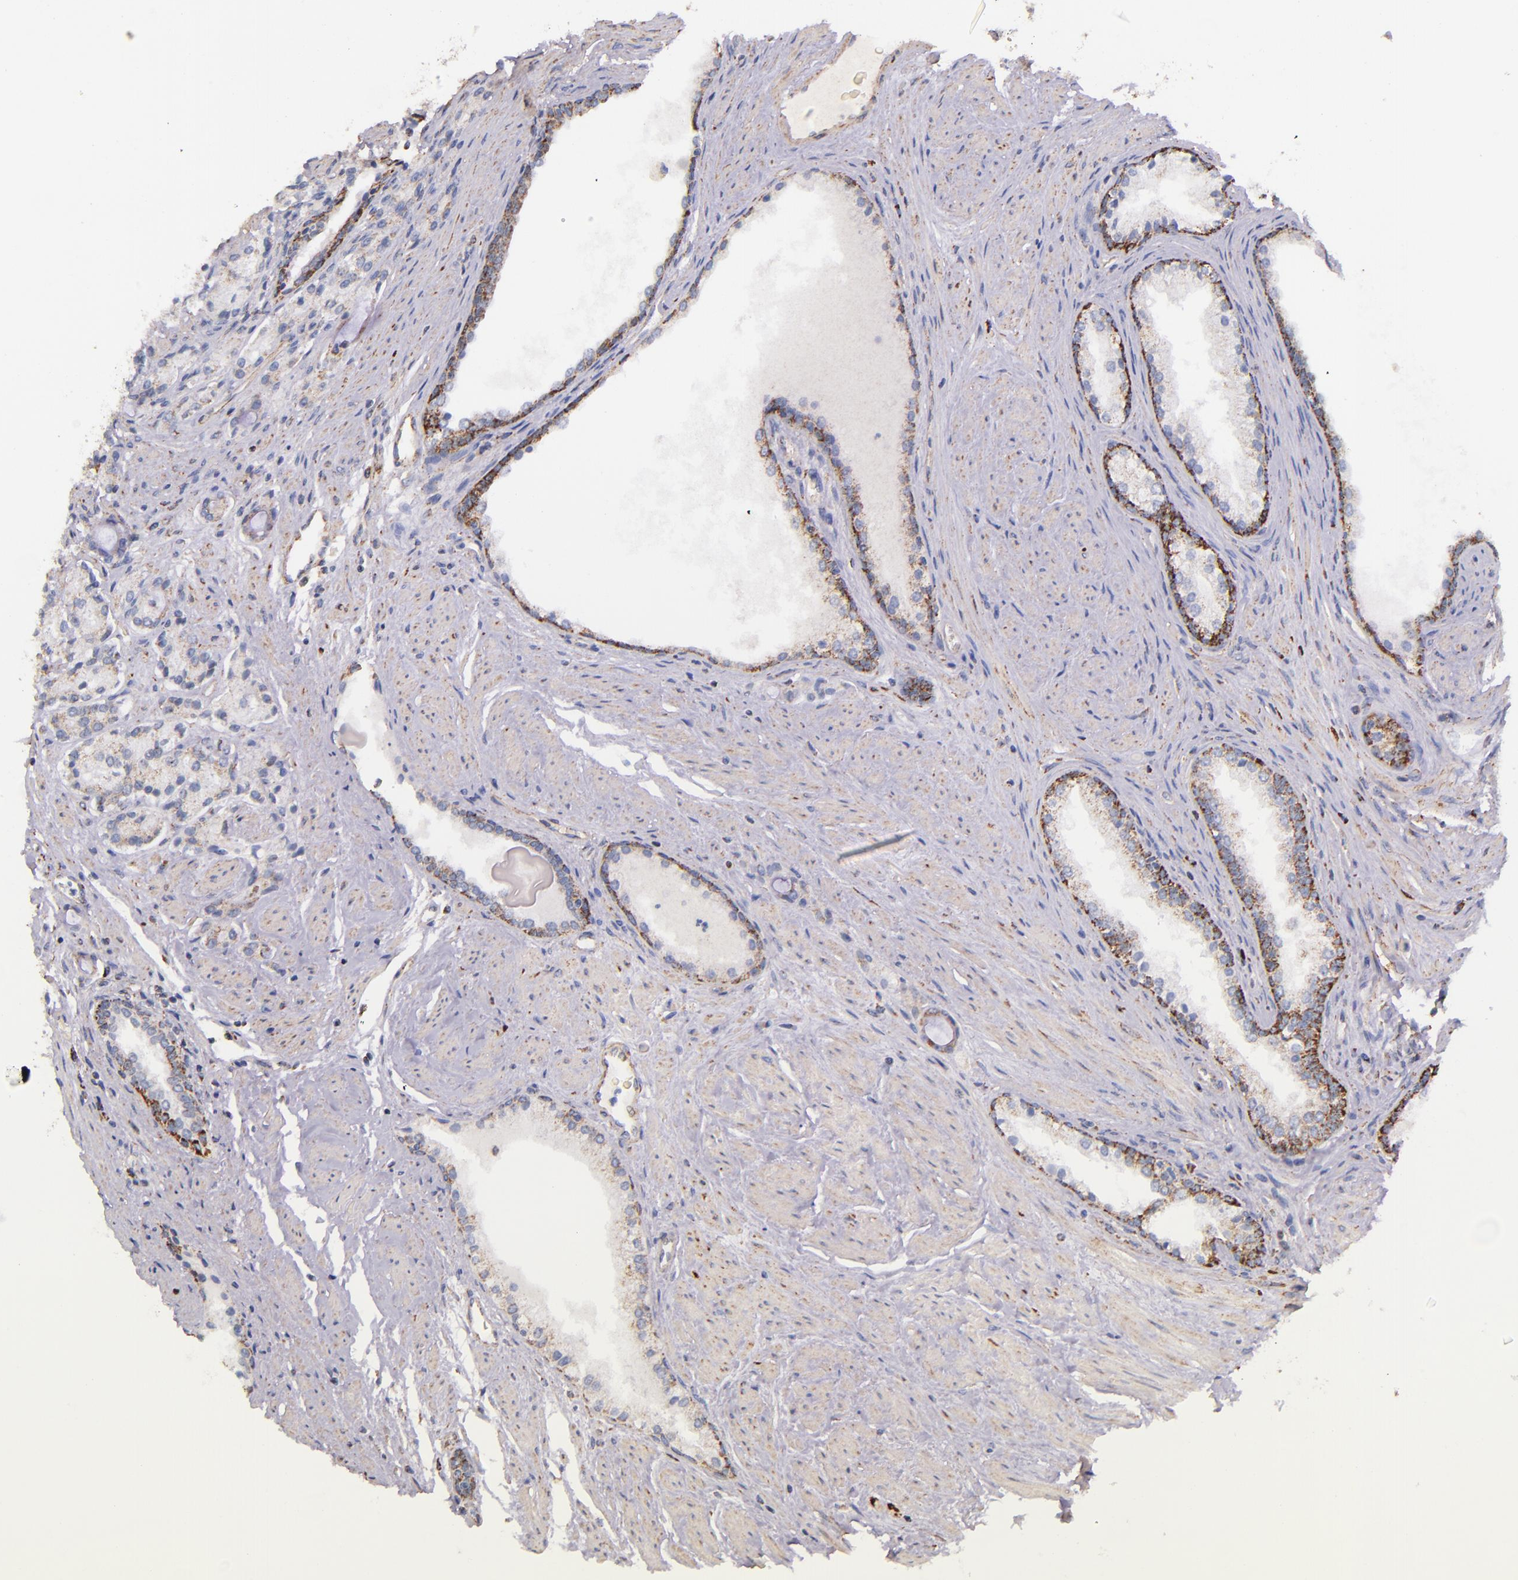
{"staining": {"intensity": "moderate", "quantity": "25%-75%", "location": "cytoplasmic/membranous"}, "tissue": "prostate cancer", "cell_type": "Tumor cells", "image_type": "cancer", "snomed": [{"axis": "morphology", "description": "Adenocarcinoma, Medium grade"}, {"axis": "topography", "description": "Prostate"}], "caption": "Prostate medium-grade adenocarcinoma stained for a protein (brown) shows moderate cytoplasmic/membranous positive expression in approximately 25%-75% of tumor cells.", "gene": "IDH3G", "patient": {"sex": "male", "age": 72}}